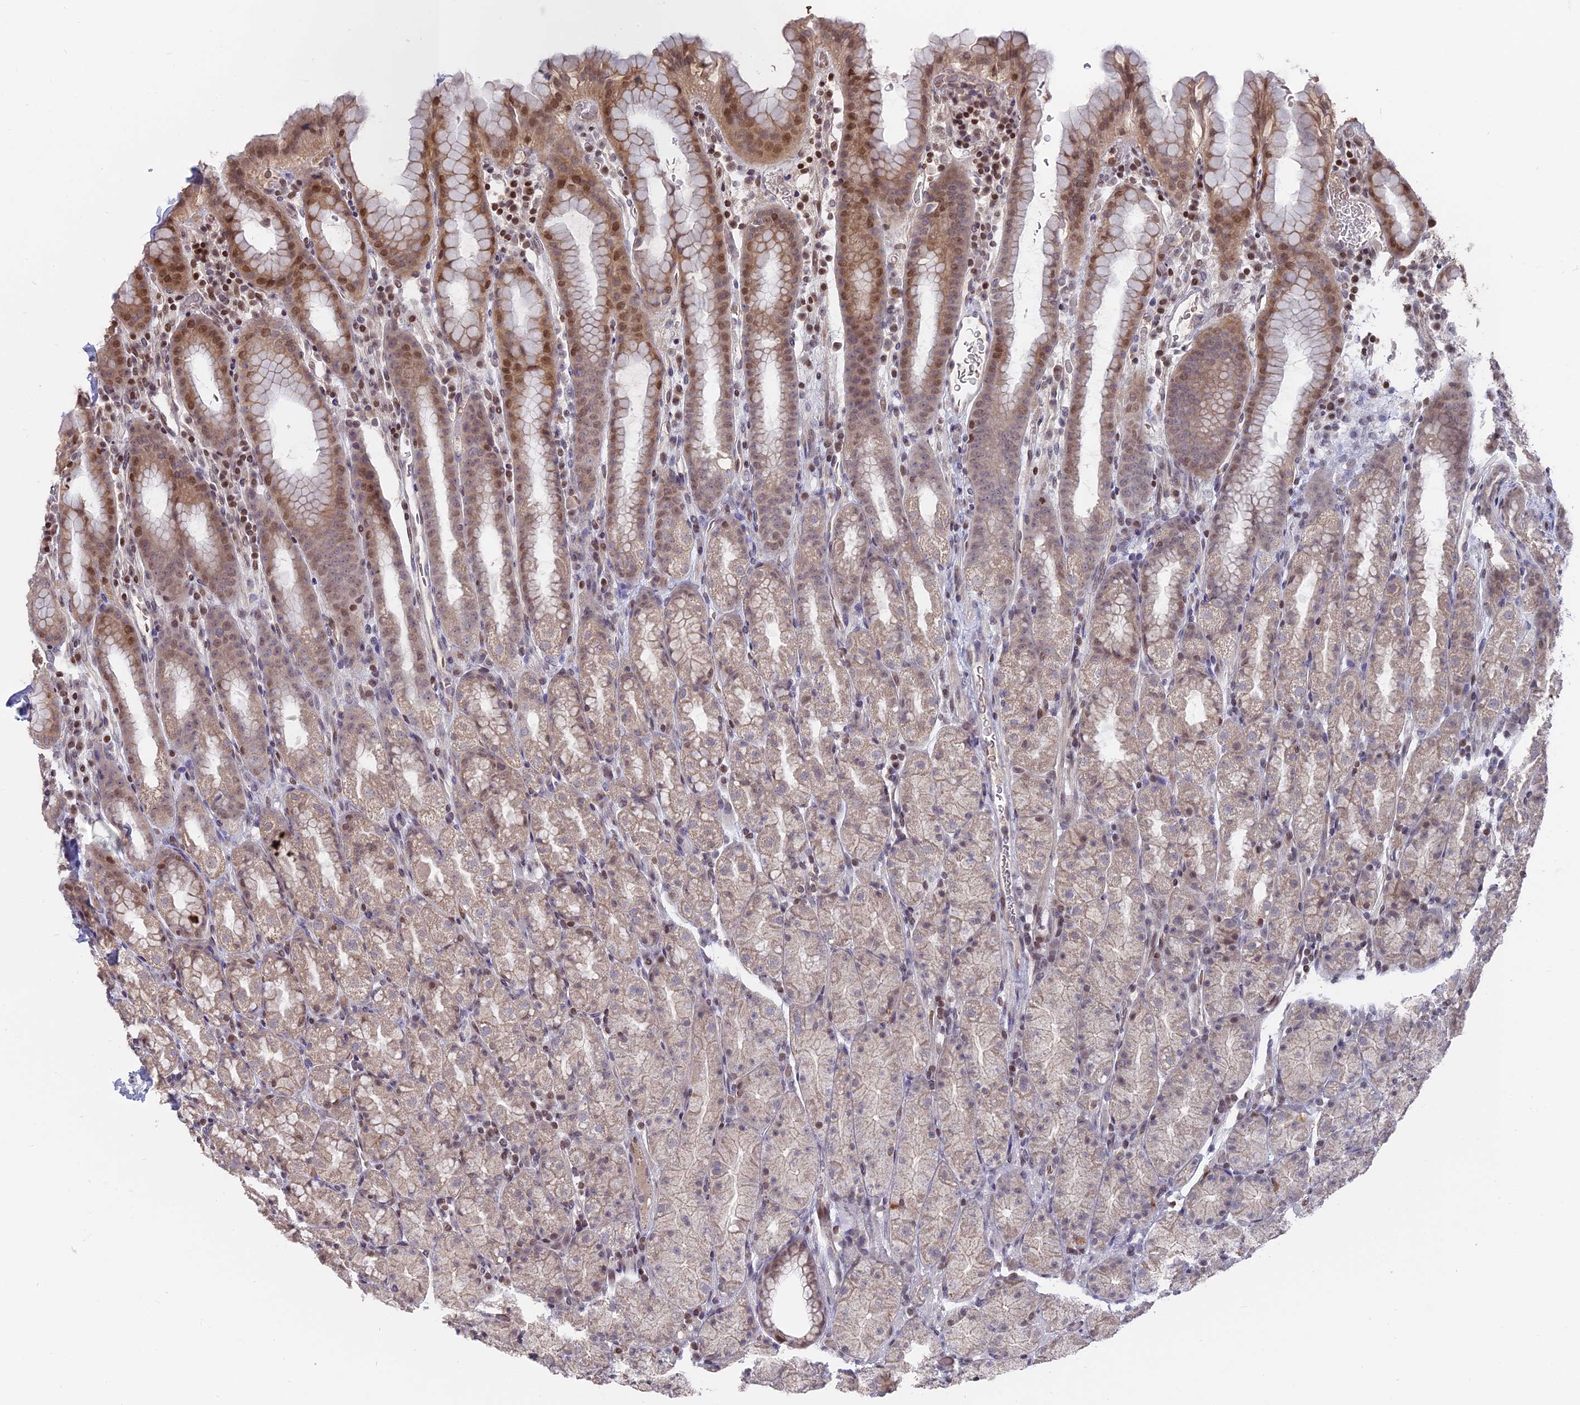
{"staining": {"intensity": "moderate", "quantity": "25%-75%", "location": "cytoplasmic/membranous,nuclear"}, "tissue": "stomach", "cell_type": "Glandular cells", "image_type": "normal", "snomed": [{"axis": "morphology", "description": "Normal tissue, NOS"}, {"axis": "topography", "description": "Stomach, upper"}, {"axis": "topography", "description": "Stomach, lower"}, {"axis": "topography", "description": "Small intestine"}], "caption": "Human stomach stained for a protein (brown) shows moderate cytoplasmic/membranous,nuclear positive positivity in approximately 25%-75% of glandular cells.", "gene": "NR1H3", "patient": {"sex": "male", "age": 68}}